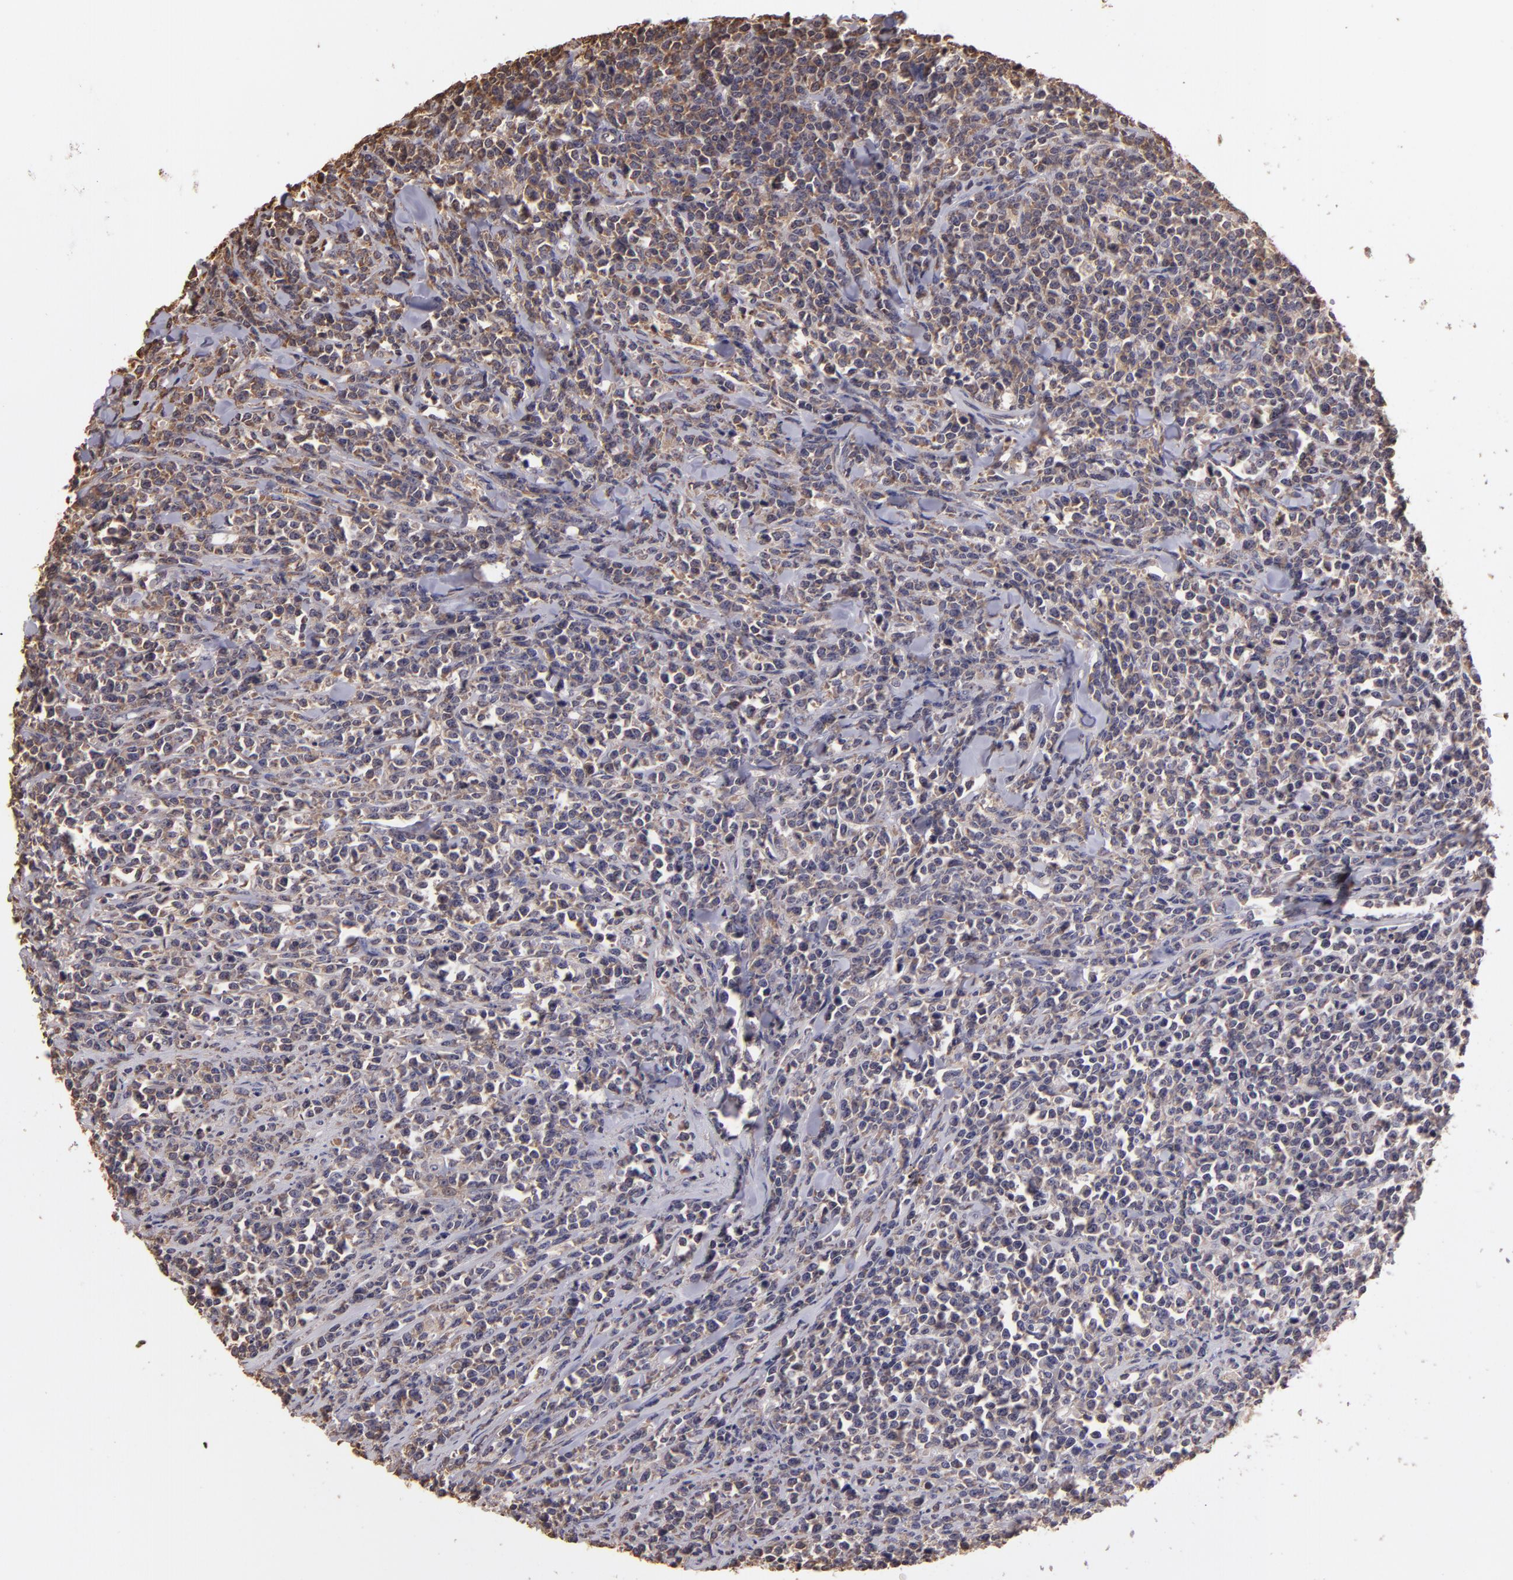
{"staining": {"intensity": "weak", "quantity": "25%-75%", "location": "cytoplasmic/membranous"}, "tissue": "lymphoma", "cell_type": "Tumor cells", "image_type": "cancer", "snomed": [{"axis": "morphology", "description": "Malignant lymphoma, non-Hodgkin's type, High grade"}, {"axis": "topography", "description": "Small intestine"}, {"axis": "topography", "description": "Colon"}], "caption": "The photomicrograph exhibits staining of lymphoma, revealing weak cytoplasmic/membranous protein expression (brown color) within tumor cells.", "gene": "ARPC2", "patient": {"sex": "male", "age": 8}}